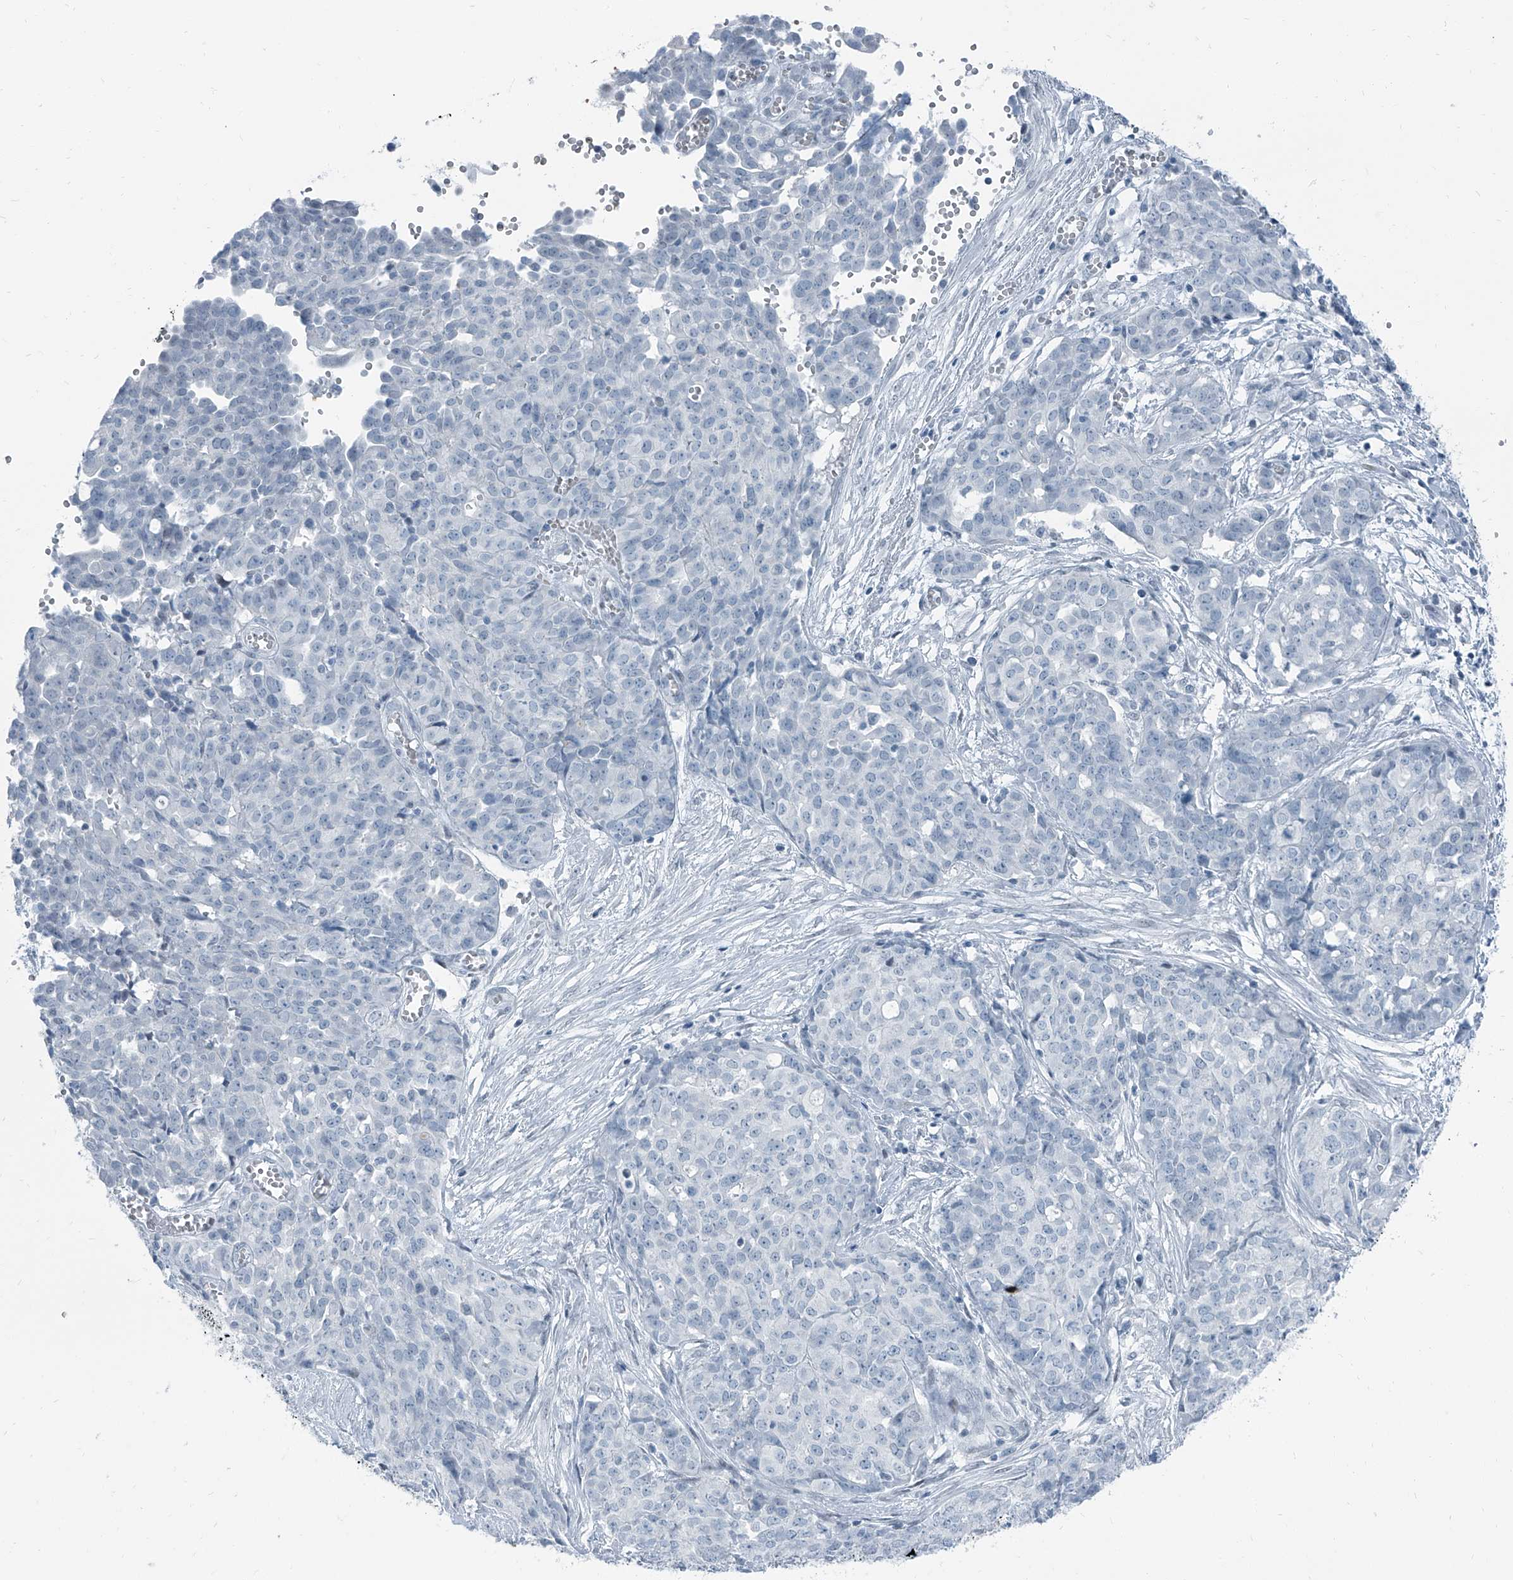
{"staining": {"intensity": "negative", "quantity": "none", "location": "none"}, "tissue": "ovarian cancer", "cell_type": "Tumor cells", "image_type": "cancer", "snomed": [{"axis": "morphology", "description": "Cystadenocarcinoma, serous, NOS"}, {"axis": "topography", "description": "Soft tissue"}, {"axis": "topography", "description": "Ovary"}], "caption": "This is an immunohistochemistry (IHC) micrograph of ovarian cancer. There is no expression in tumor cells.", "gene": "RGN", "patient": {"sex": "female", "age": 57}}